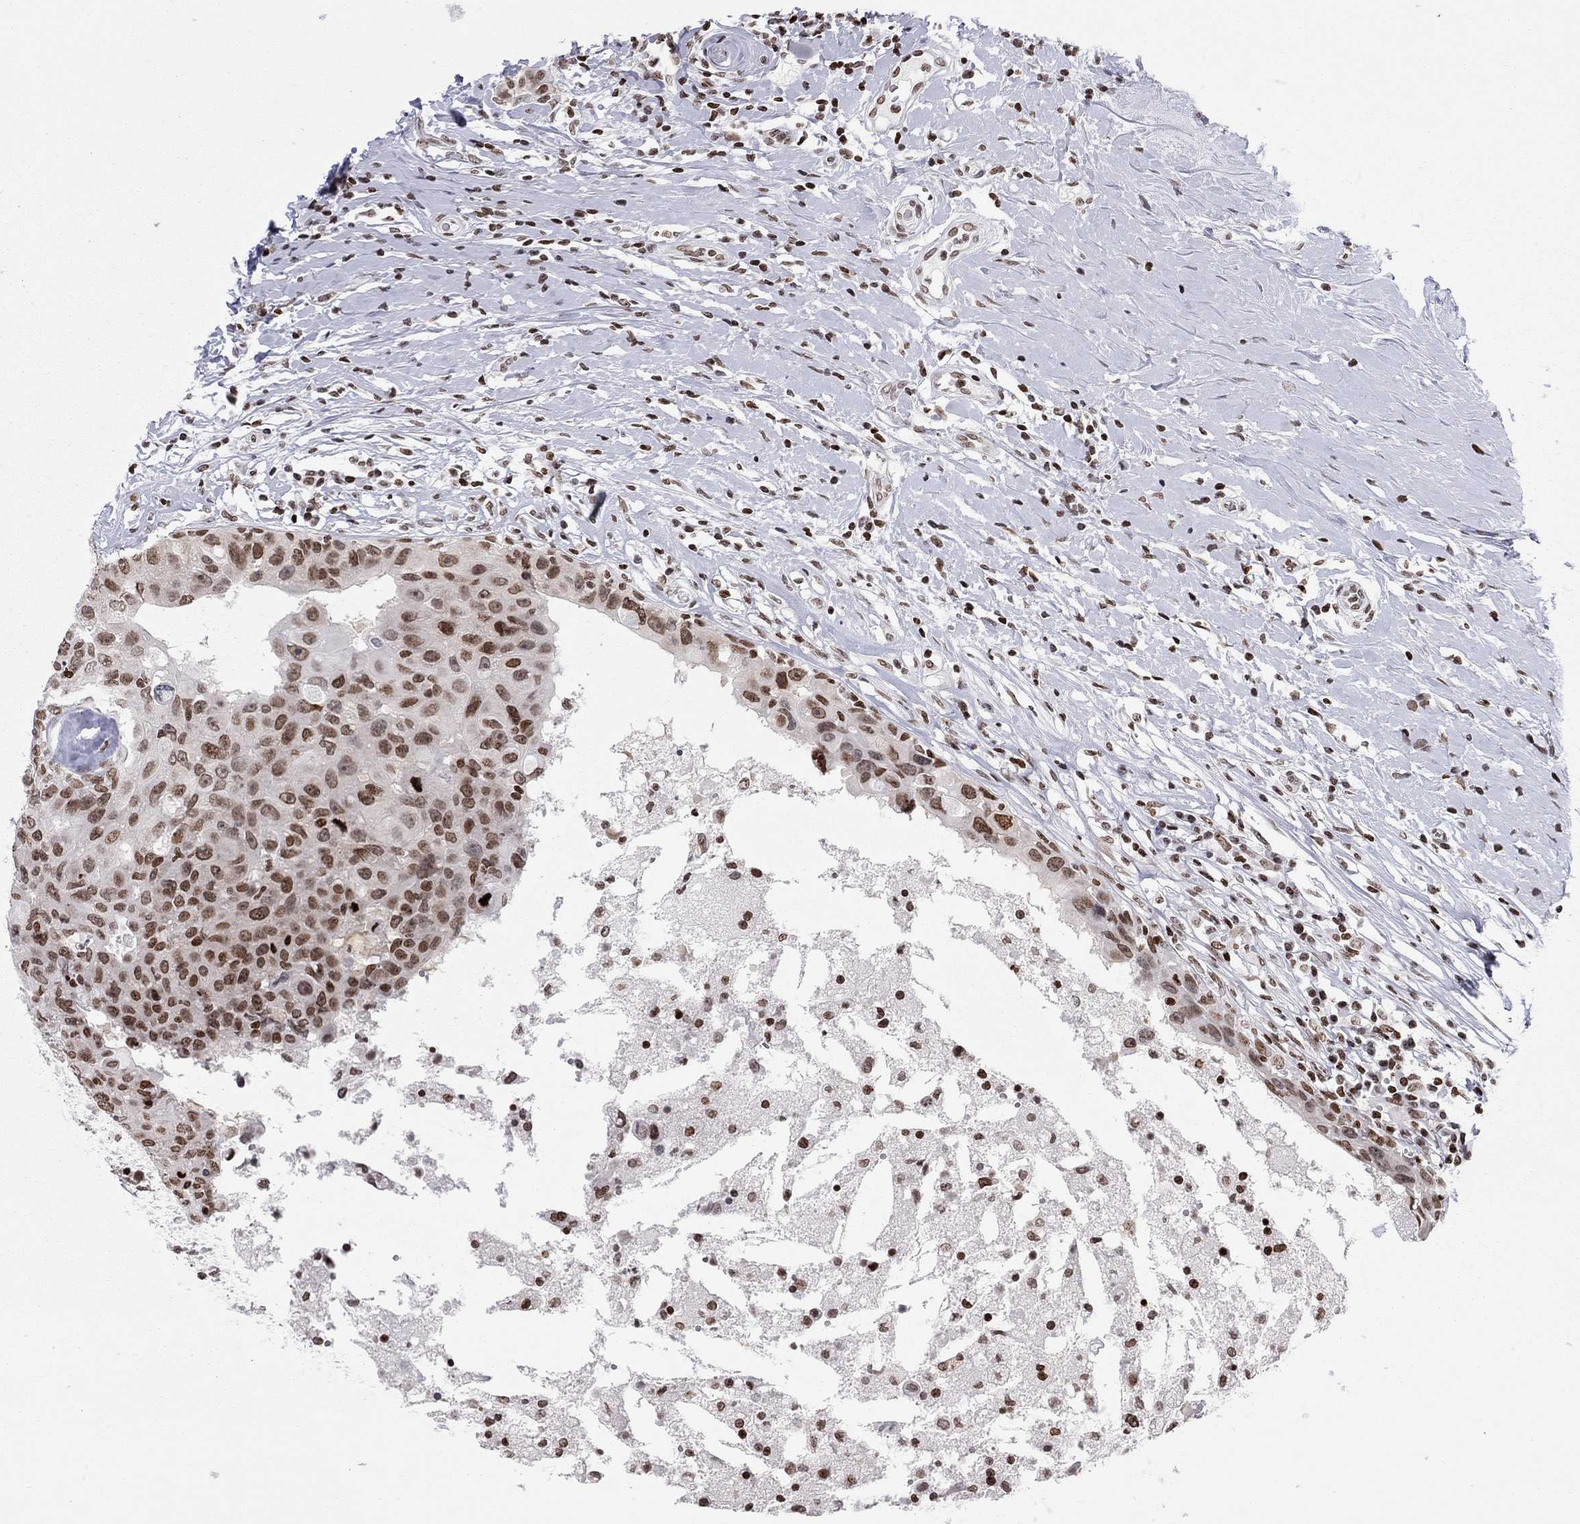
{"staining": {"intensity": "moderate", "quantity": ">75%", "location": "nuclear"}, "tissue": "breast cancer", "cell_type": "Tumor cells", "image_type": "cancer", "snomed": [{"axis": "morphology", "description": "Duct carcinoma"}, {"axis": "topography", "description": "Breast"}], "caption": "The image exhibits a brown stain indicating the presence of a protein in the nuclear of tumor cells in breast cancer (invasive ductal carcinoma). (Stains: DAB (3,3'-diaminobenzidine) in brown, nuclei in blue, Microscopy: brightfield microscopy at high magnification).", "gene": "H2AX", "patient": {"sex": "female", "age": 27}}